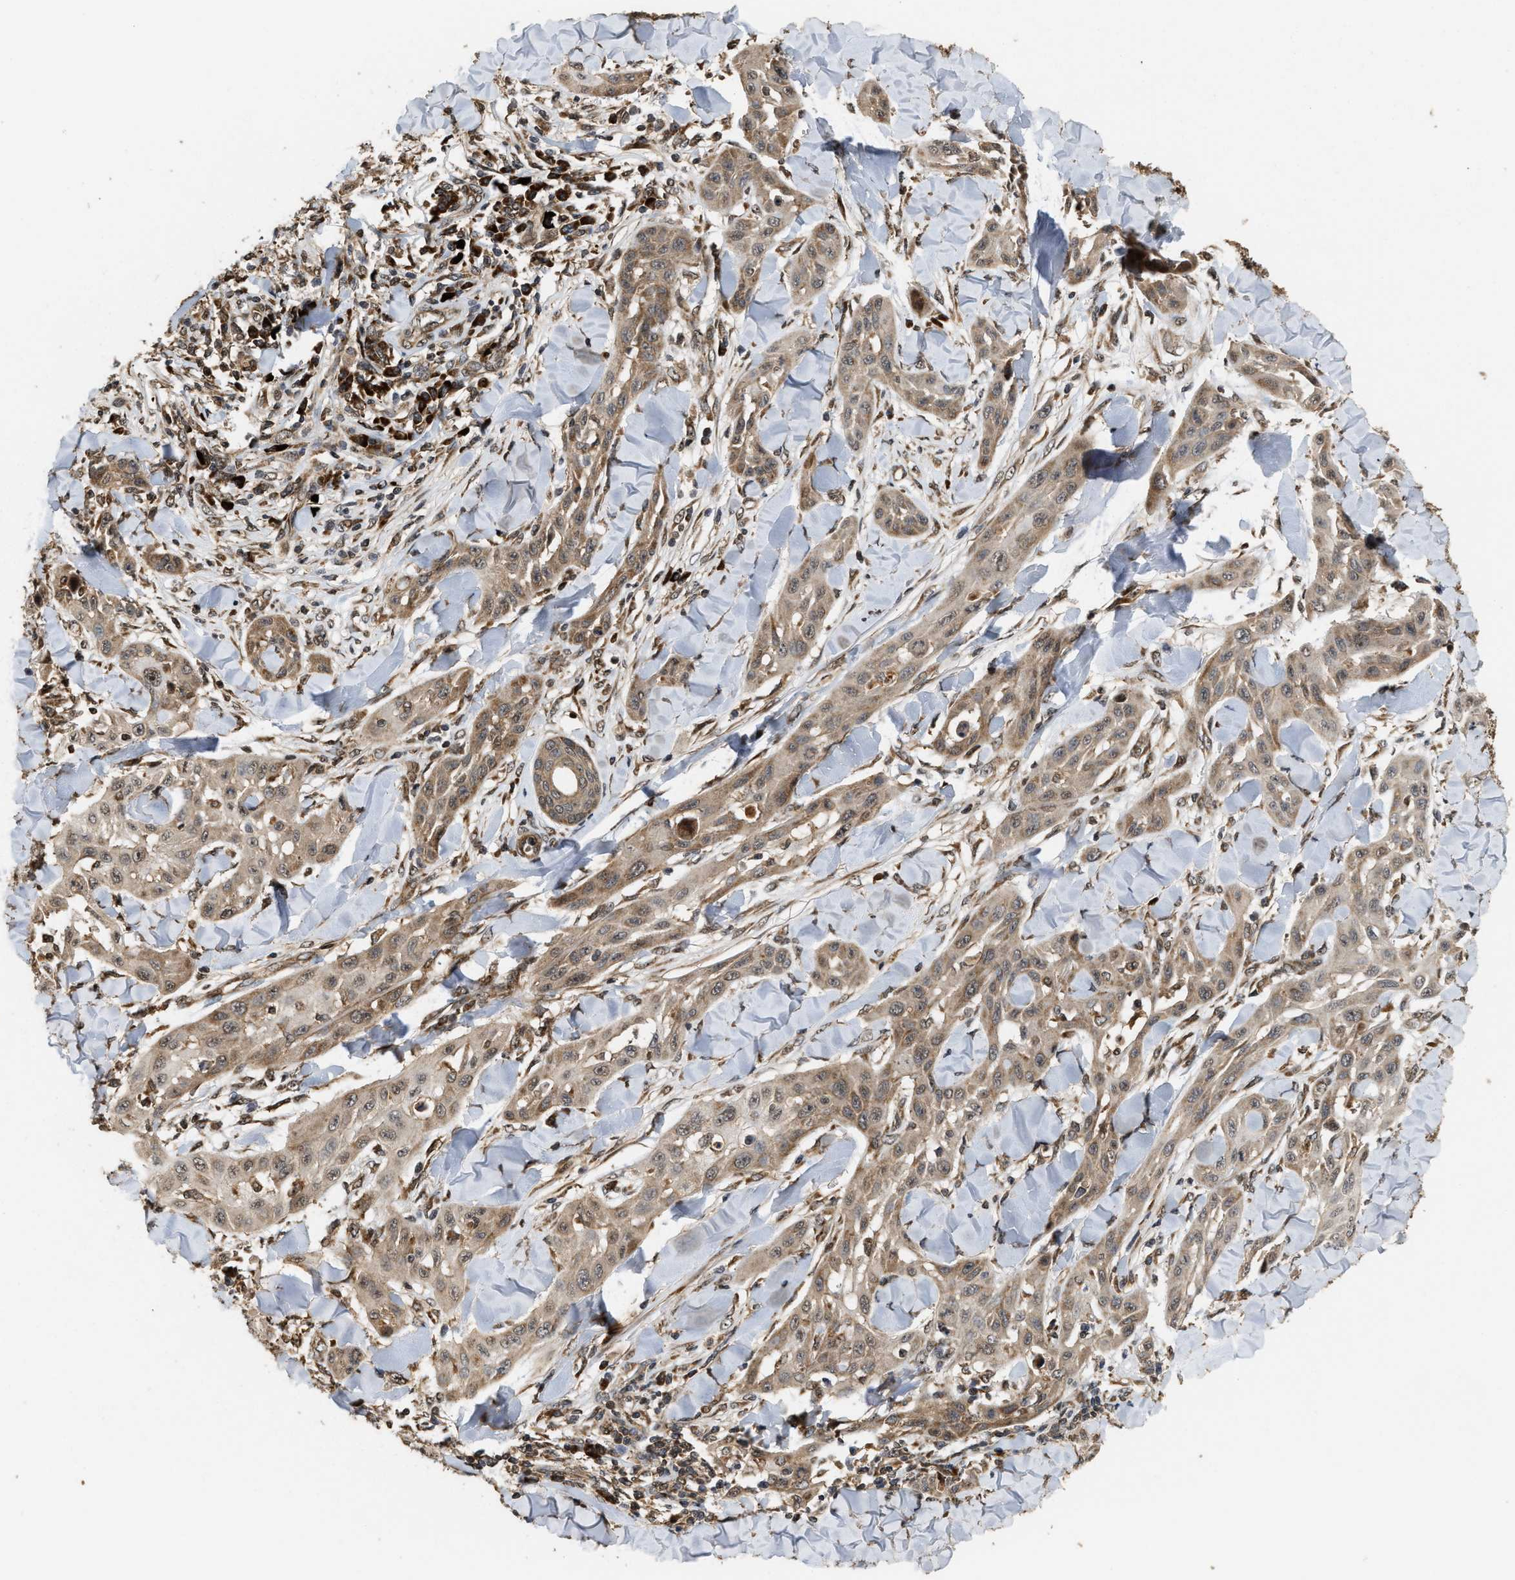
{"staining": {"intensity": "moderate", "quantity": ">75%", "location": "cytoplasmic/membranous,nuclear"}, "tissue": "skin cancer", "cell_type": "Tumor cells", "image_type": "cancer", "snomed": [{"axis": "morphology", "description": "Squamous cell carcinoma, NOS"}, {"axis": "topography", "description": "Skin"}], "caption": "This is a histology image of IHC staining of skin squamous cell carcinoma, which shows moderate positivity in the cytoplasmic/membranous and nuclear of tumor cells.", "gene": "ELP2", "patient": {"sex": "male", "age": 24}}